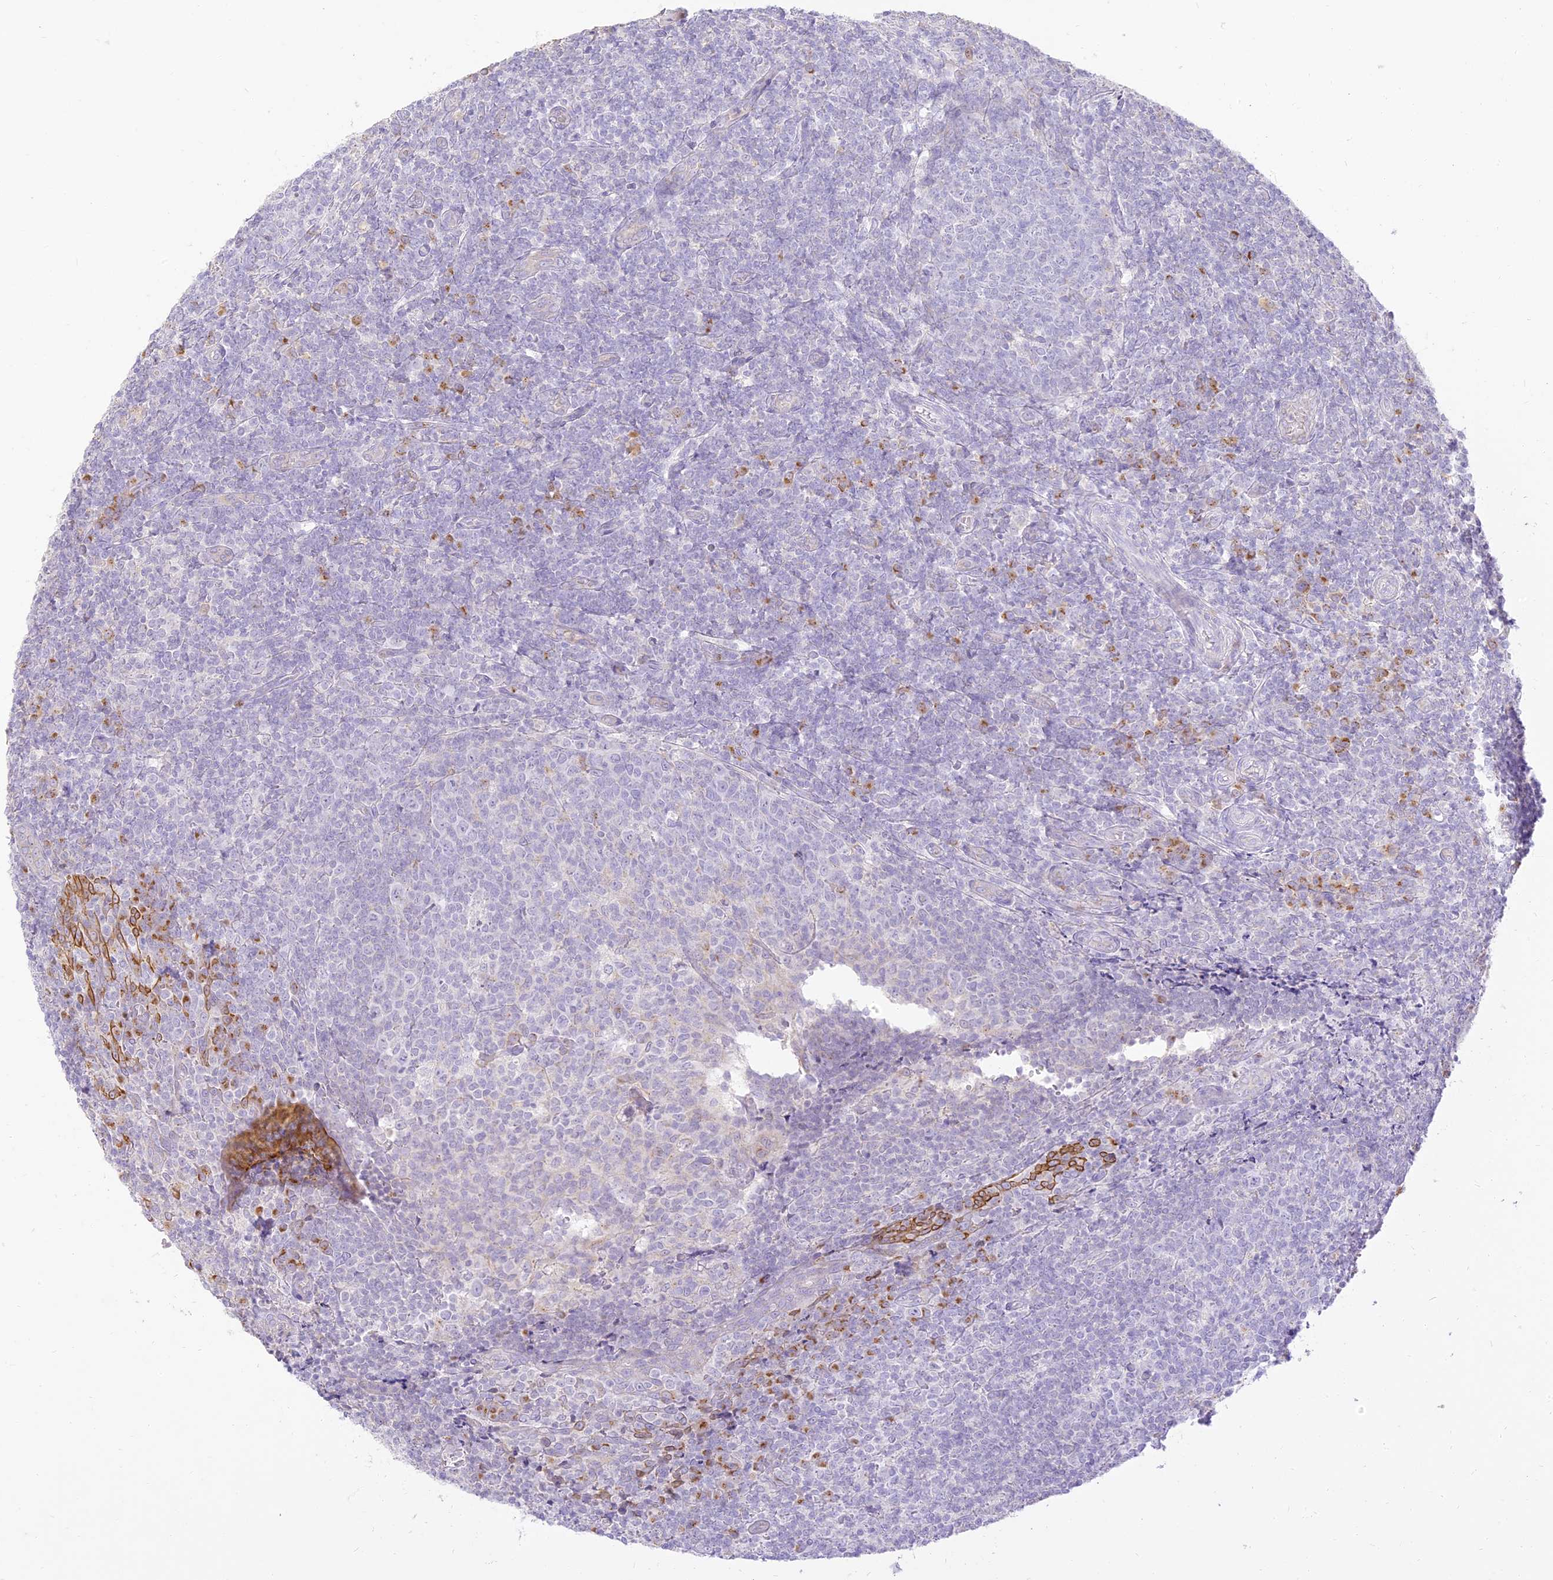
{"staining": {"intensity": "negative", "quantity": "none", "location": "none"}, "tissue": "tonsil", "cell_type": "Germinal center cells", "image_type": "normal", "snomed": [{"axis": "morphology", "description": "Normal tissue, NOS"}, {"axis": "topography", "description": "Tonsil"}], "caption": "Image shows no significant protein positivity in germinal center cells of benign tonsil. Brightfield microscopy of immunohistochemistry (IHC) stained with DAB (3,3'-diaminobenzidine) (brown) and hematoxylin (blue), captured at high magnification.", "gene": "SEC13", "patient": {"sex": "female", "age": 19}}